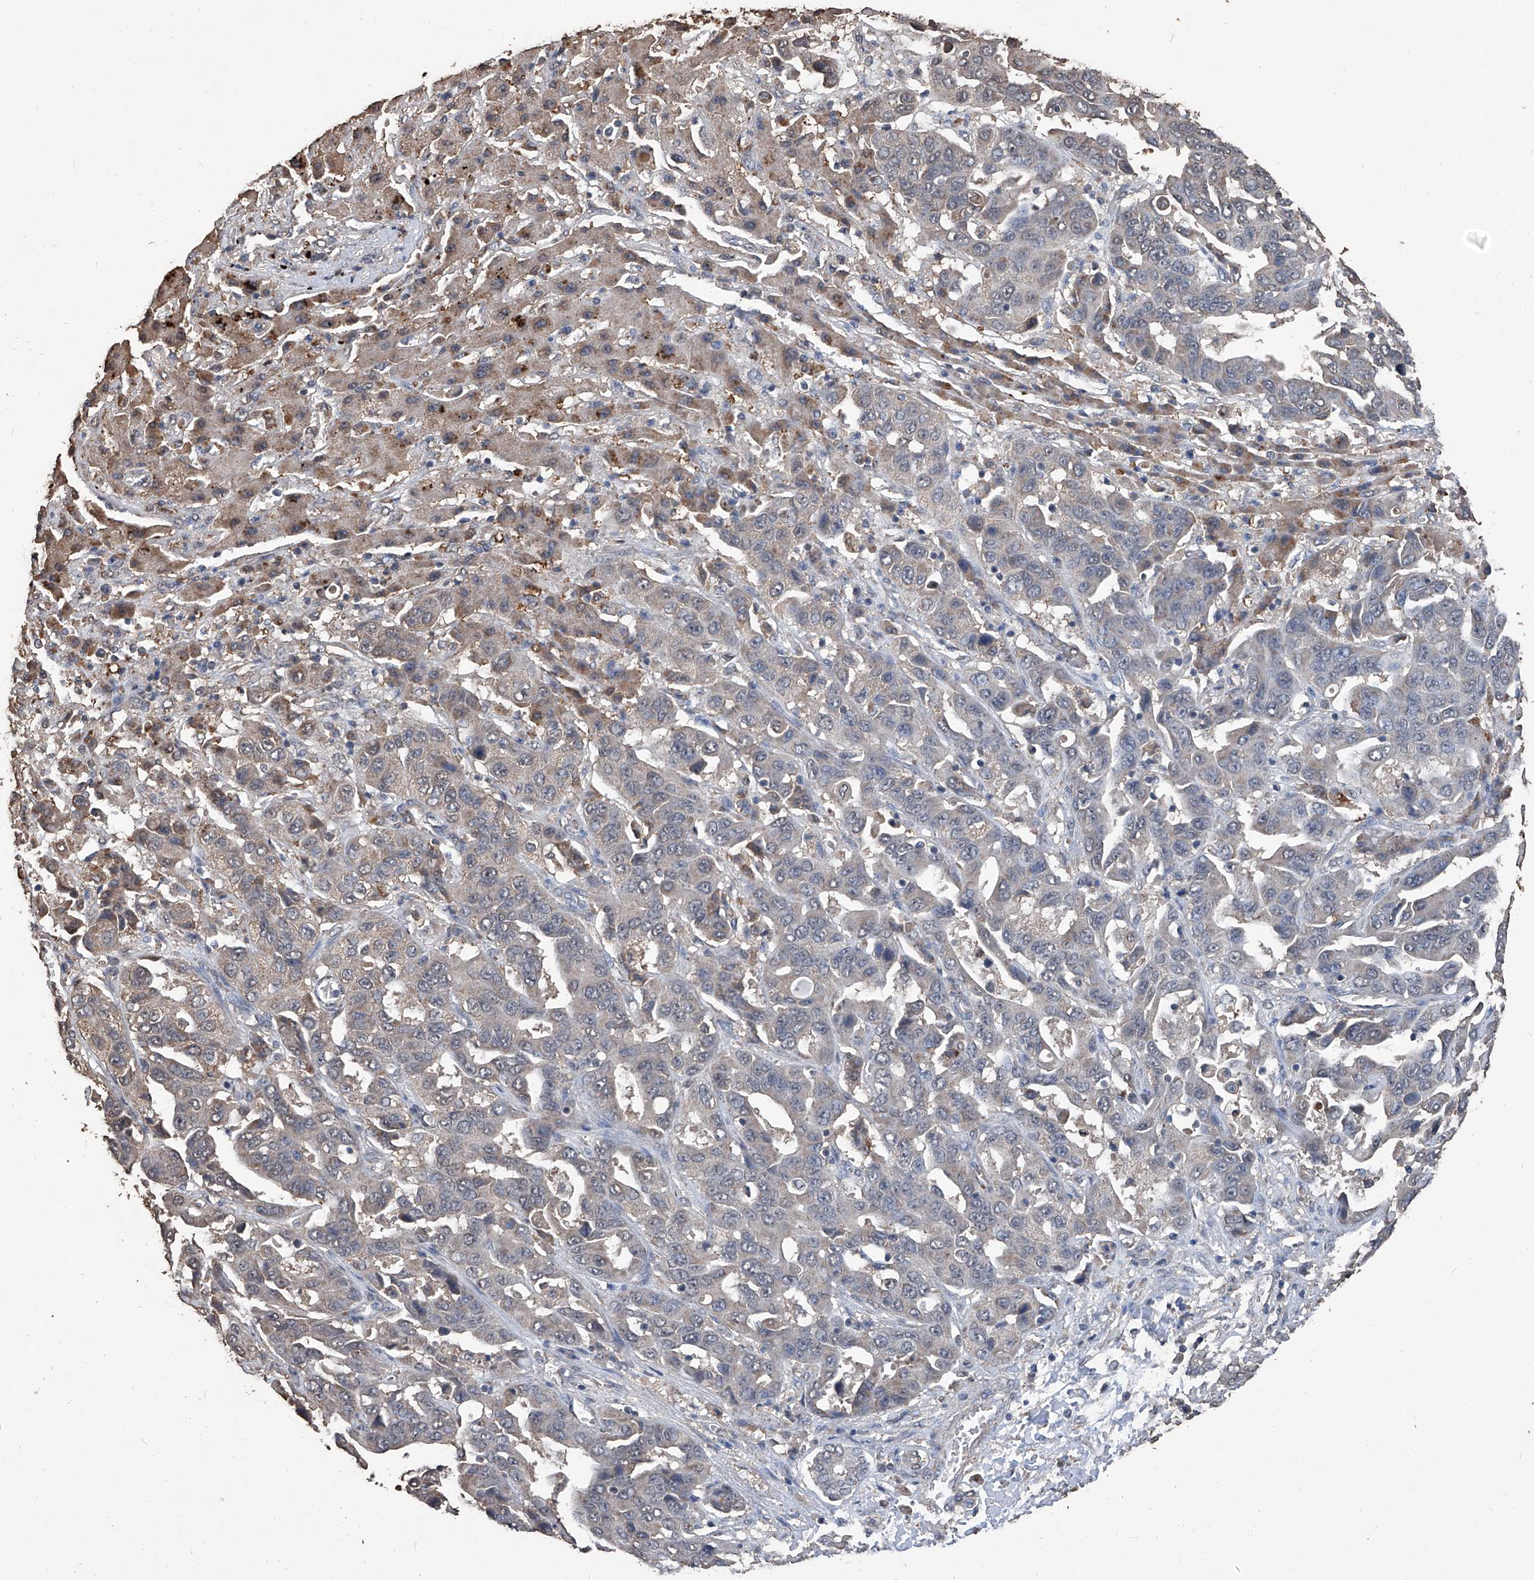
{"staining": {"intensity": "weak", "quantity": "25%-75%", "location": "cytoplasmic/membranous"}, "tissue": "liver cancer", "cell_type": "Tumor cells", "image_type": "cancer", "snomed": [{"axis": "morphology", "description": "Cholangiocarcinoma"}, {"axis": "topography", "description": "Liver"}], "caption": "Immunohistochemistry of human liver cancer demonstrates low levels of weak cytoplasmic/membranous positivity in about 25%-75% of tumor cells.", "gene": "STARD7", "patient": {"sex": "female", "age": 52}}